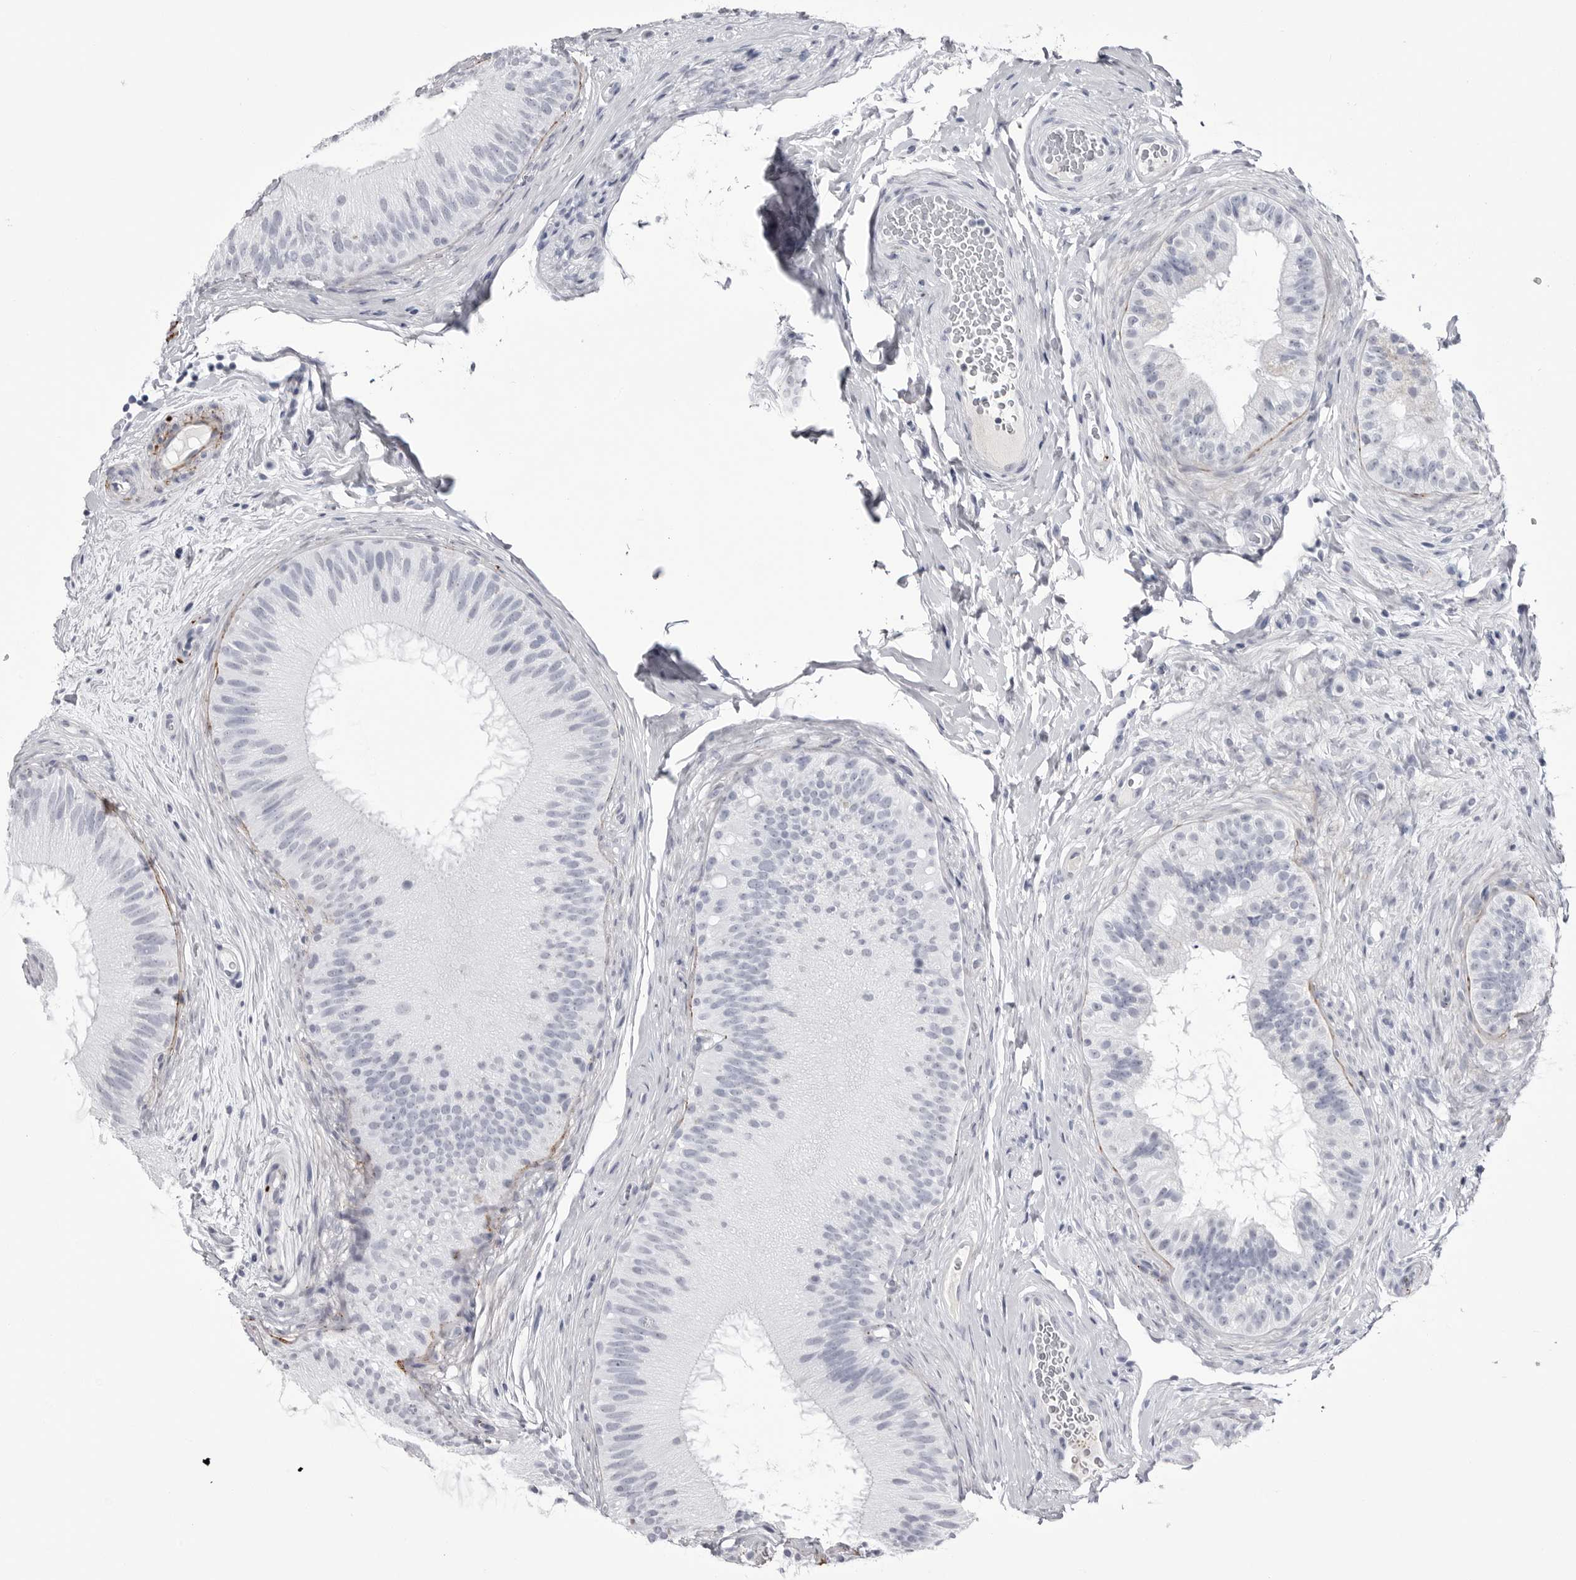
{"staining": {"intensity": "negative", "quantity": "none", "location": "none"}, "tissue": "epididymis", "cell_type": "Glandular cells", "image_type": "normal", "snomed": [{"axis": "morphology", "description": "Normal tissue, NOS"}, {"axis": "topography", "description": "Epididymis"}], "caption": "Immunohistochemical staining of normal human epididymis exhibits no significant positivity in glandular cells.", "gene": "COL26A1", "patient": {"sex": "male", "age": 45}}